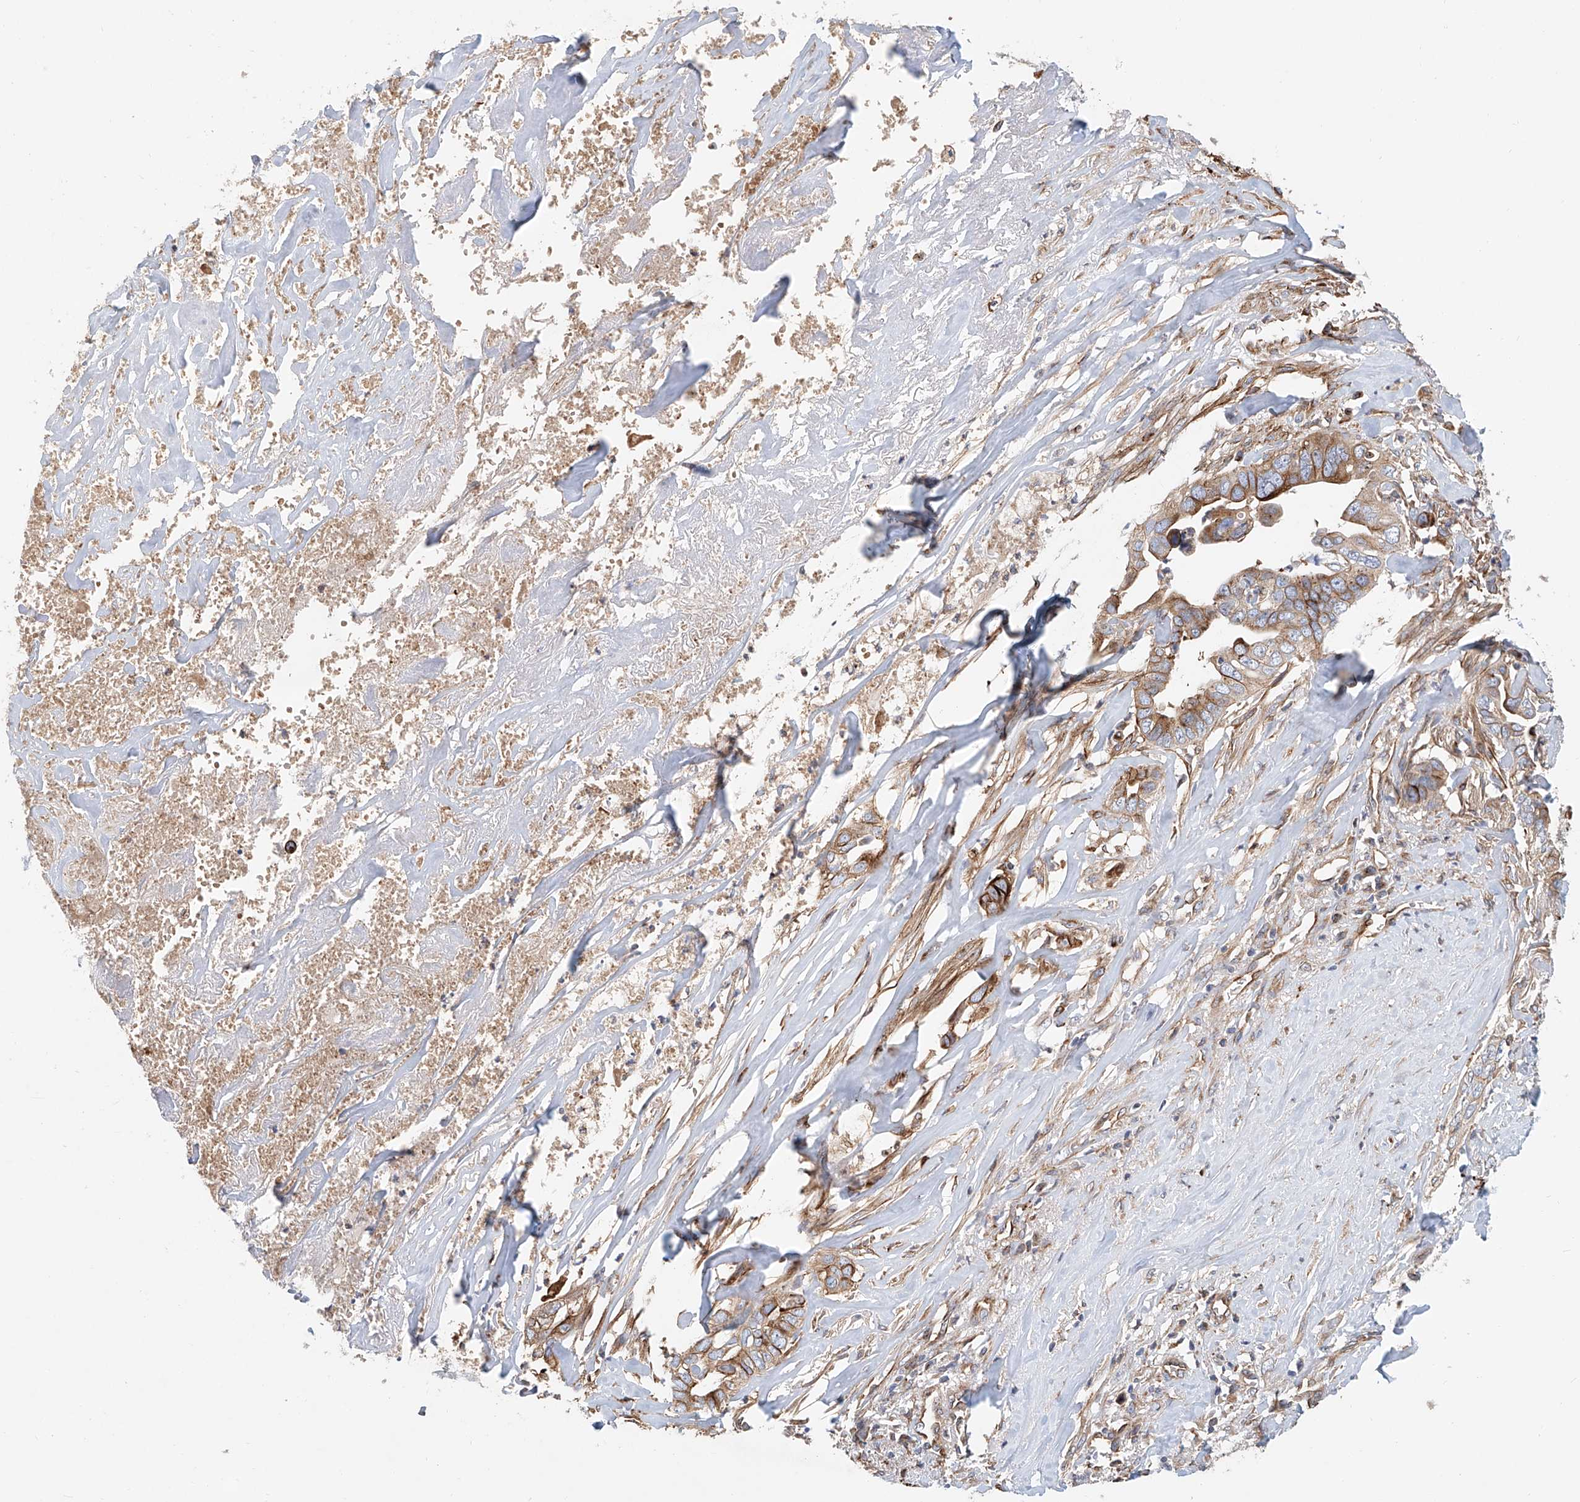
{"staining": {"intensity": "strong", "quantity": "25%-75%", "location": "cytoplasmic/membranous"}, "tissue": "liver cancer", "cell_type": "Tumor cells", "image_type": "cancer", "snomed": [{"axis": "morphology", "description": "Cholangiocarcinoma"}, {"axis": "topography", "description": "Liver"}], "caption": "Immunohistochemical staining of human liver cancer (cholangiocarcinoma) exhibits strong cytoplasmic/membranous protein positivity in about 25%-75% of tumor cells.", "gene": "HGSNAT", "patient": {"sex": "female", "age": 79}}